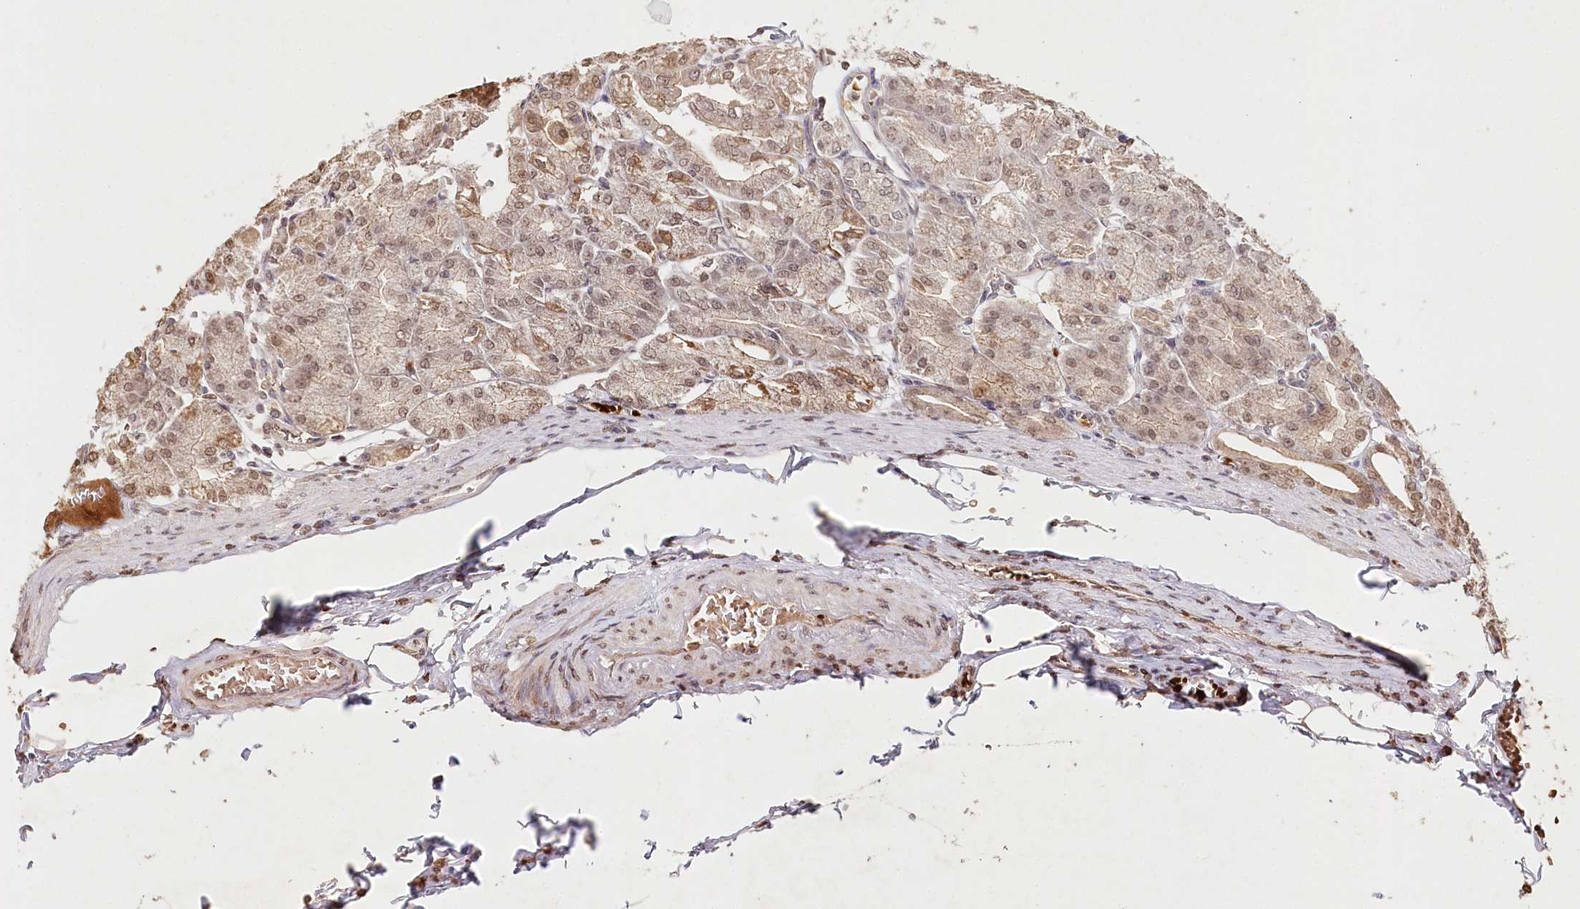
{"staining": {"intensity": "moderate", "quantity": ">75%", "location": "cytoplasmic/membranous,nuclear"}, "tissue": "stomach", "cell_type": "Glandular cells", "image_type": "normal", "snomed": [{"axis": "morphology", "description": "Normal tissue, NOS"}, {"axis": "topography", "description": "Stomach, lower"}], "caption": "Protein positivity by IHC demonstrates moderate cytoplasmic/membranous,nuclear expression in approximately >75% of glandular cells in benign stomach.", "gene": "DMXL1", "patient": {"sex": "male", "age": 71}}